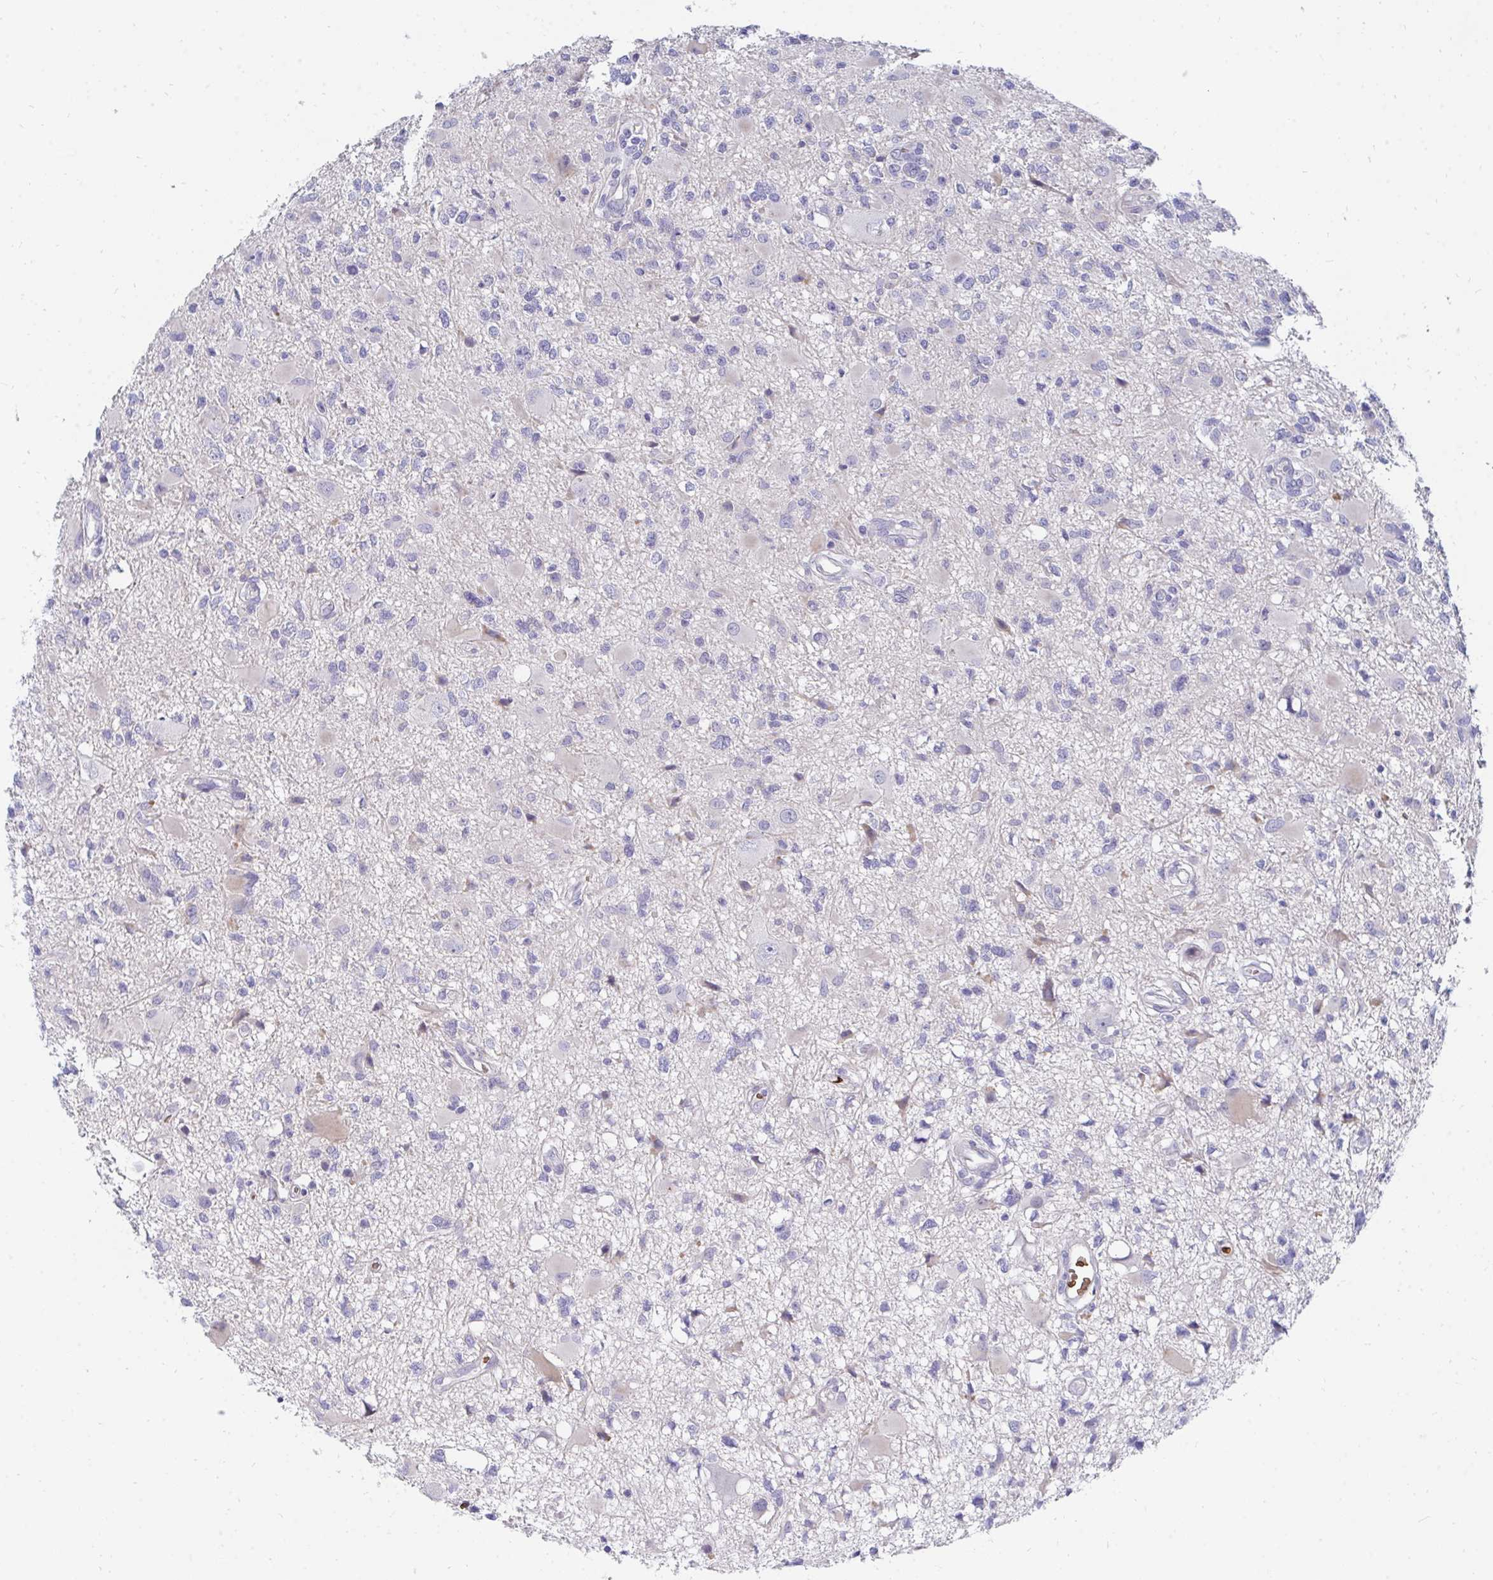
{"staining": {"intensity": "negative", "quantity": "none", "location": "none"}, "tissue": "glioma", "cell_type": "Tumor cells", "image_type": "cancer", "snomed": [{"axis": "morphology", "description": "Glioma, malignant, High grade"}, {"axis": "topography", "description": "Brain"}], "caption": "This is an immunohistochemistry (IHC) micrograph of glioma. There is no staining in tumor cells.", "gene": "MROH2B", "patient": {"sex": "male", "age": 54}}